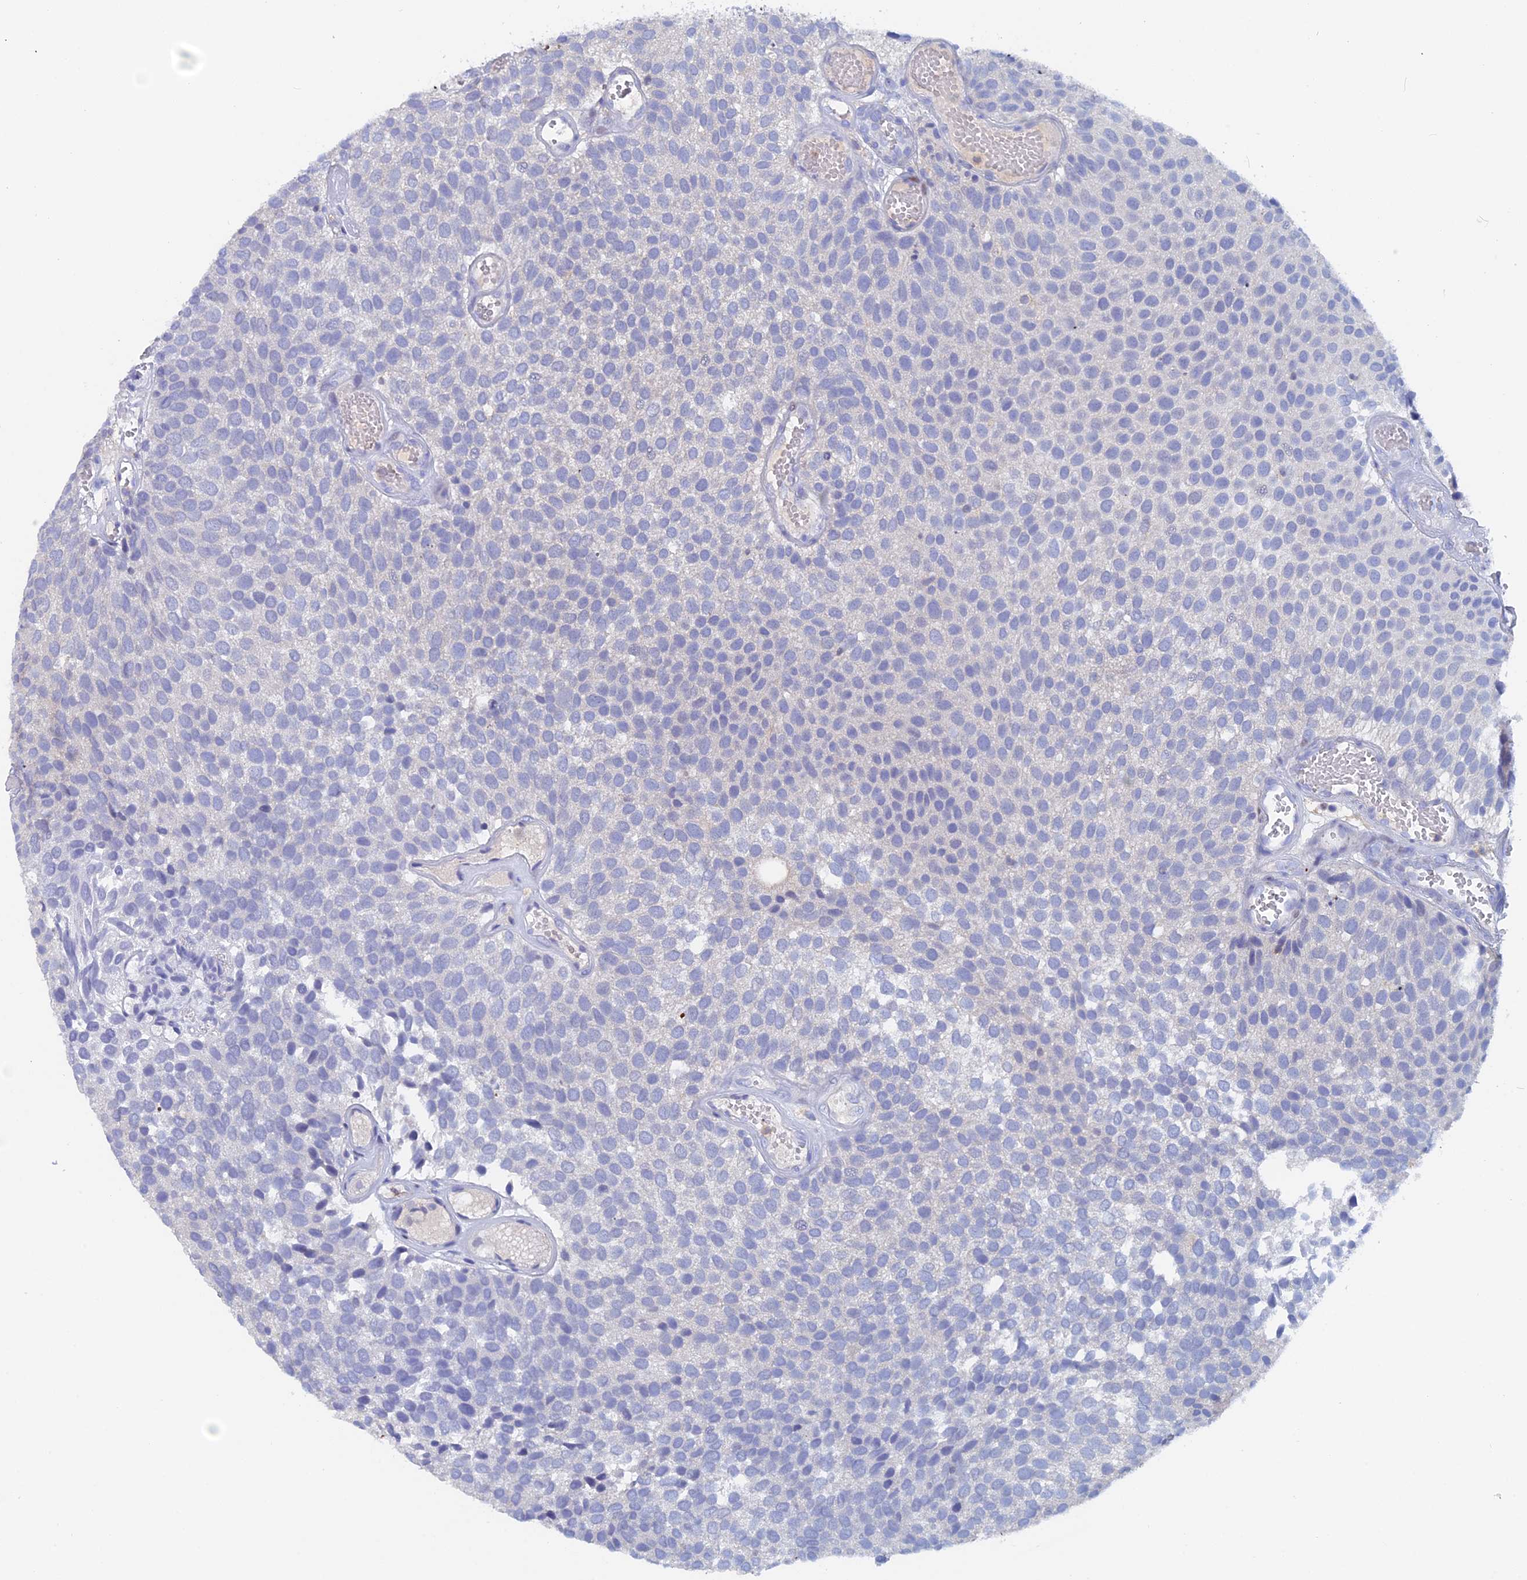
{"staining": {"intensity": "negative", "quantity": "none", "location": "none"}, "tissue": "urothelial cancer", "cell_type": "Tumor cells", "image_type": "cancer", "snomed": [{"axis": "morphology", "description": "Urothelial carcinoma, Low grade"}, {"axis": "topography", "description": "Urinary bladder"}], "caption": "High magnification brightfield microscopy of low-grade urothelial carcinoma stained with DAB (brown) and counterstained with hematoxylin (blue): tumor cells show no significant staining.", "gene": "ACP7", "patient": {"sex": "male", "age": 89}}